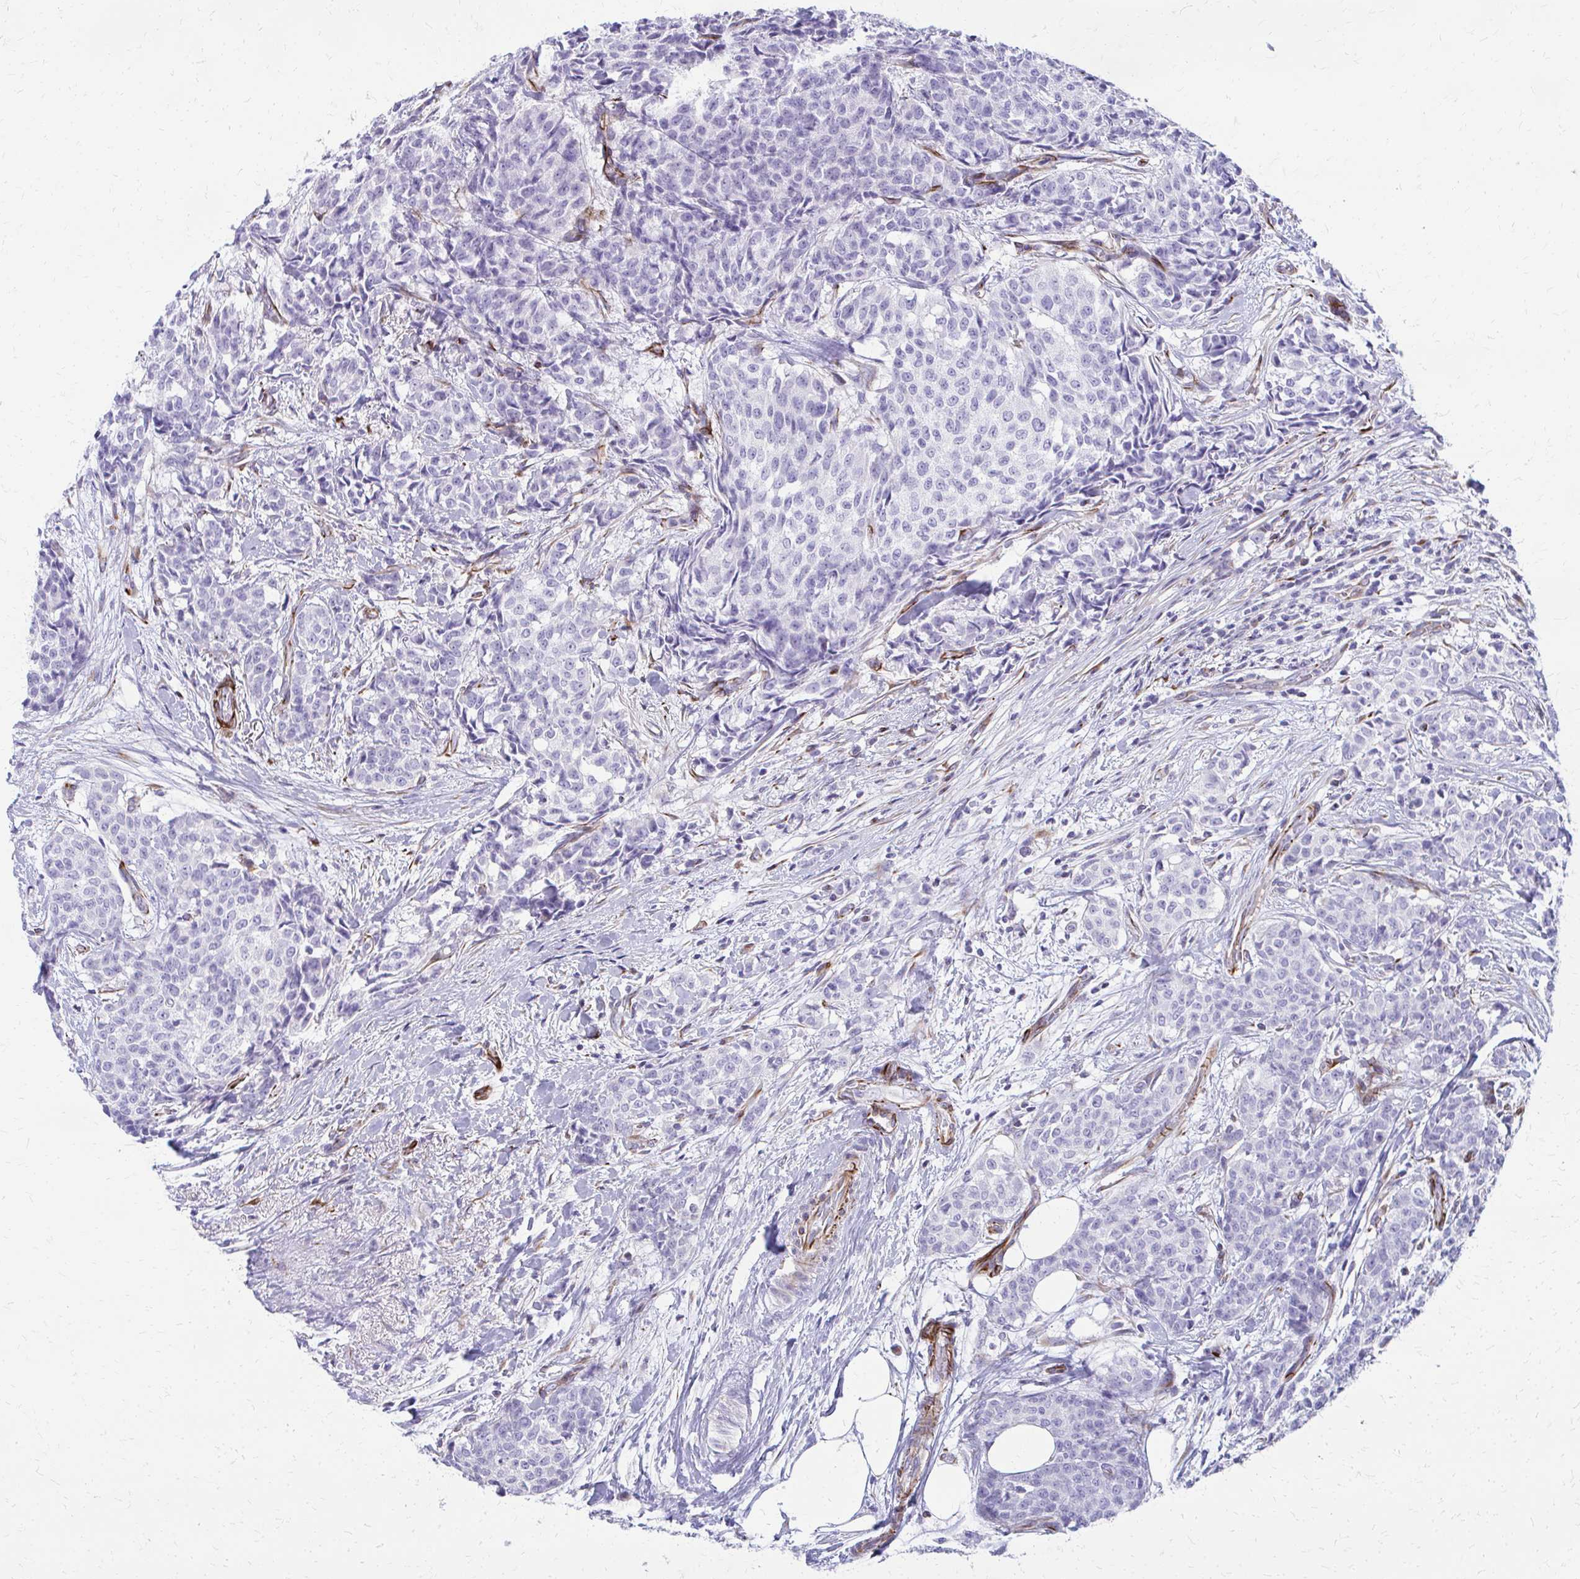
{"staining": {"intensity": "negative", "quantity": "none", "location": "none"}, "tissue": "breast cancer", "cell_type": "Tumor cells", "image_type": "cancer", "snomed": [{"axis": "morphology", "description": "Duct carcinoma"}, {"axis": "topography", "description": "Breast"}], "caption": "A high-resolution micrograph shows immunohistochemistry (IHC) staining of breast cancer, which exhibits no significant positivity in tumor cells.", "gene": "TRIM6", "patient": {"sex": "female", "age": 91}}